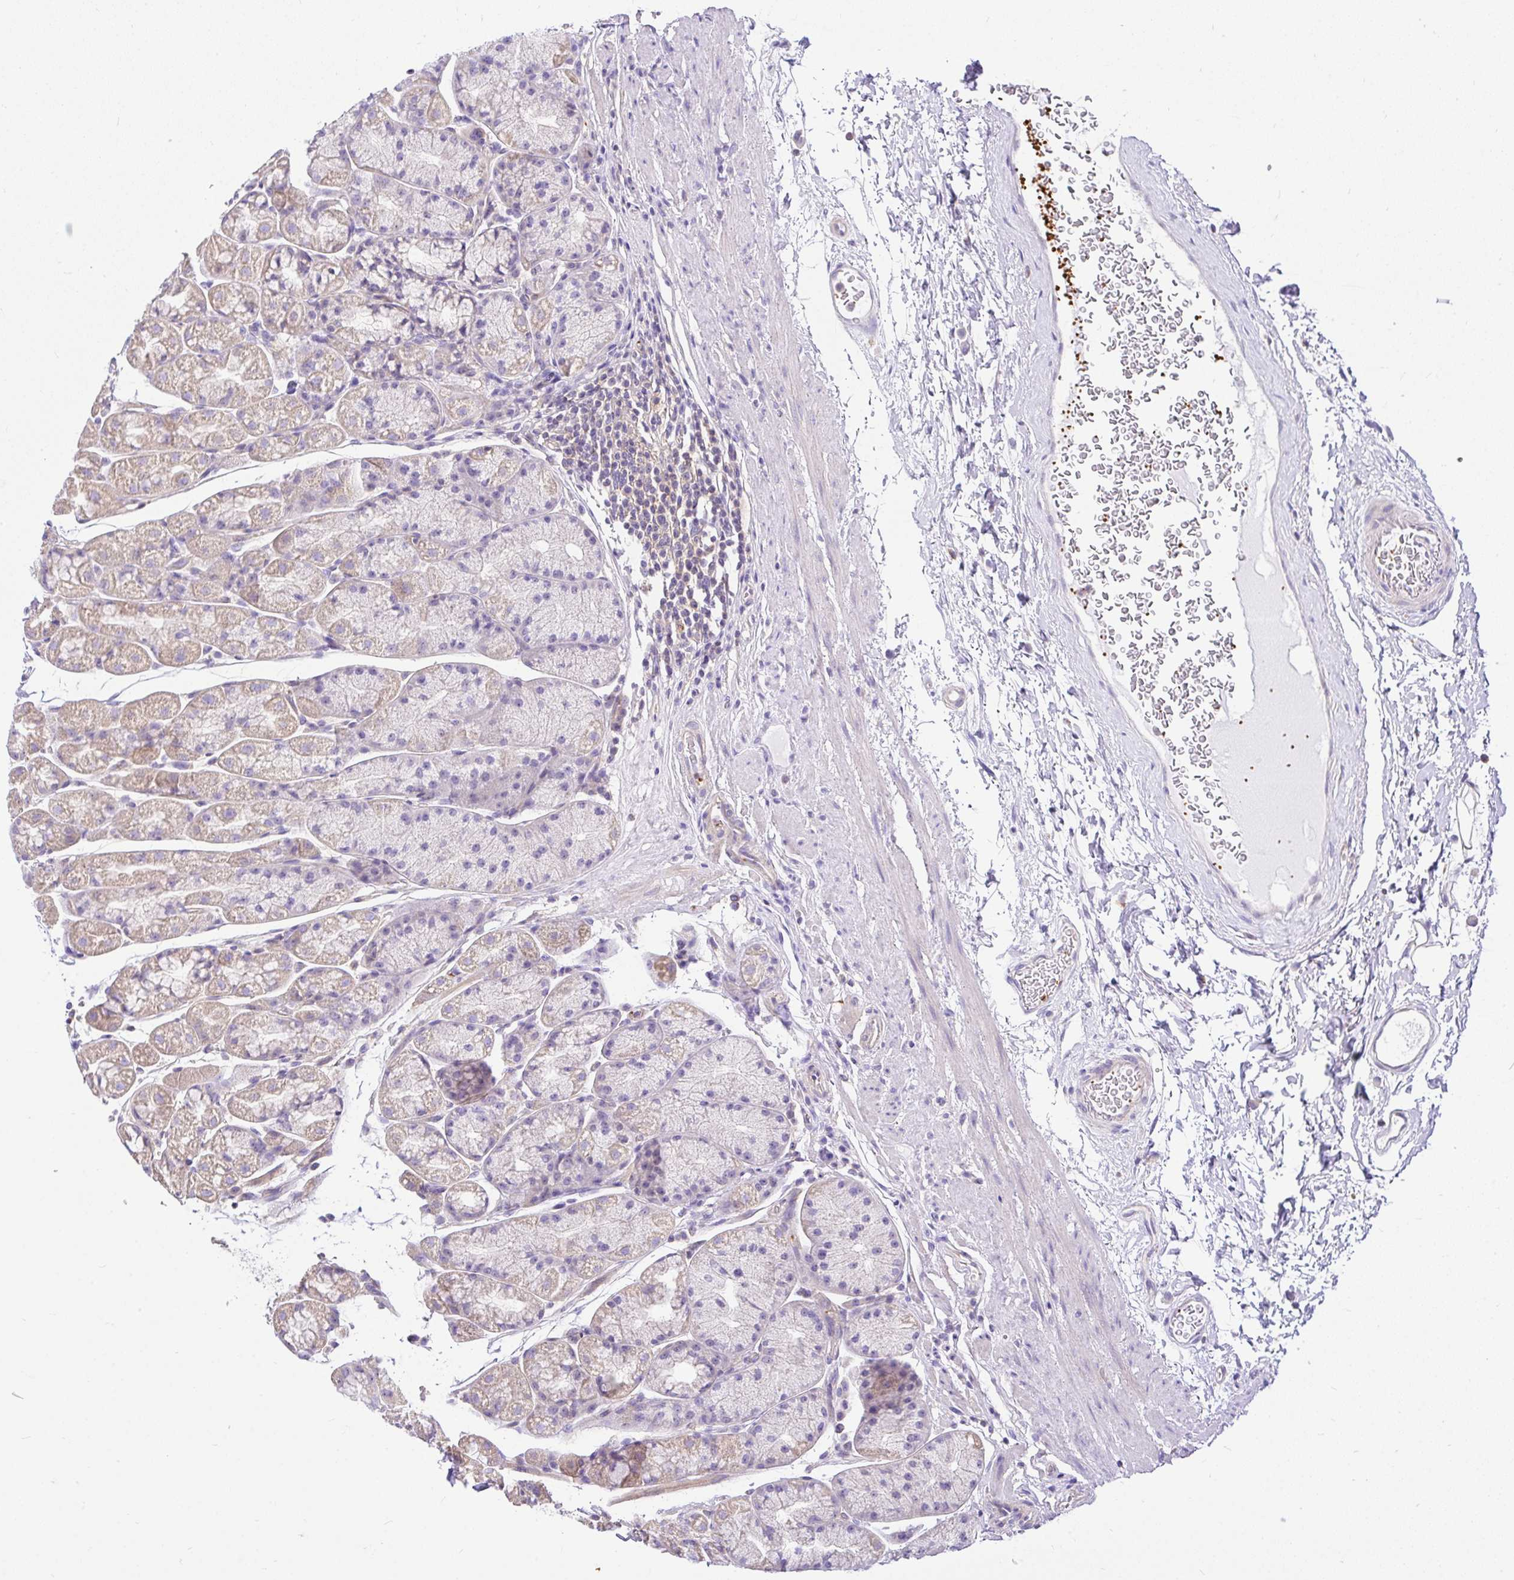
{"staining": {"intensity": "weak", "quantity": "25%-75%", "location": "cytoplasmic/membranous"}, "tissue": "stomach", "cell_type": "Glandular cells", "image_type": "normal", "snomed": [{"axis": "morphology", "description": "Normal tissue, NOS"}, {"axis": "topography", "description": "Stomach, lower"}], "caption": "Immunohistochemical staining of normal human stomach demonstrates 25%-75% levels of weak cytoplasmic/membranous protein expression in about 25%-75% of glandular cells.", "gene": "CCDC142", "patient": {"sex": "male", "age": 67}}